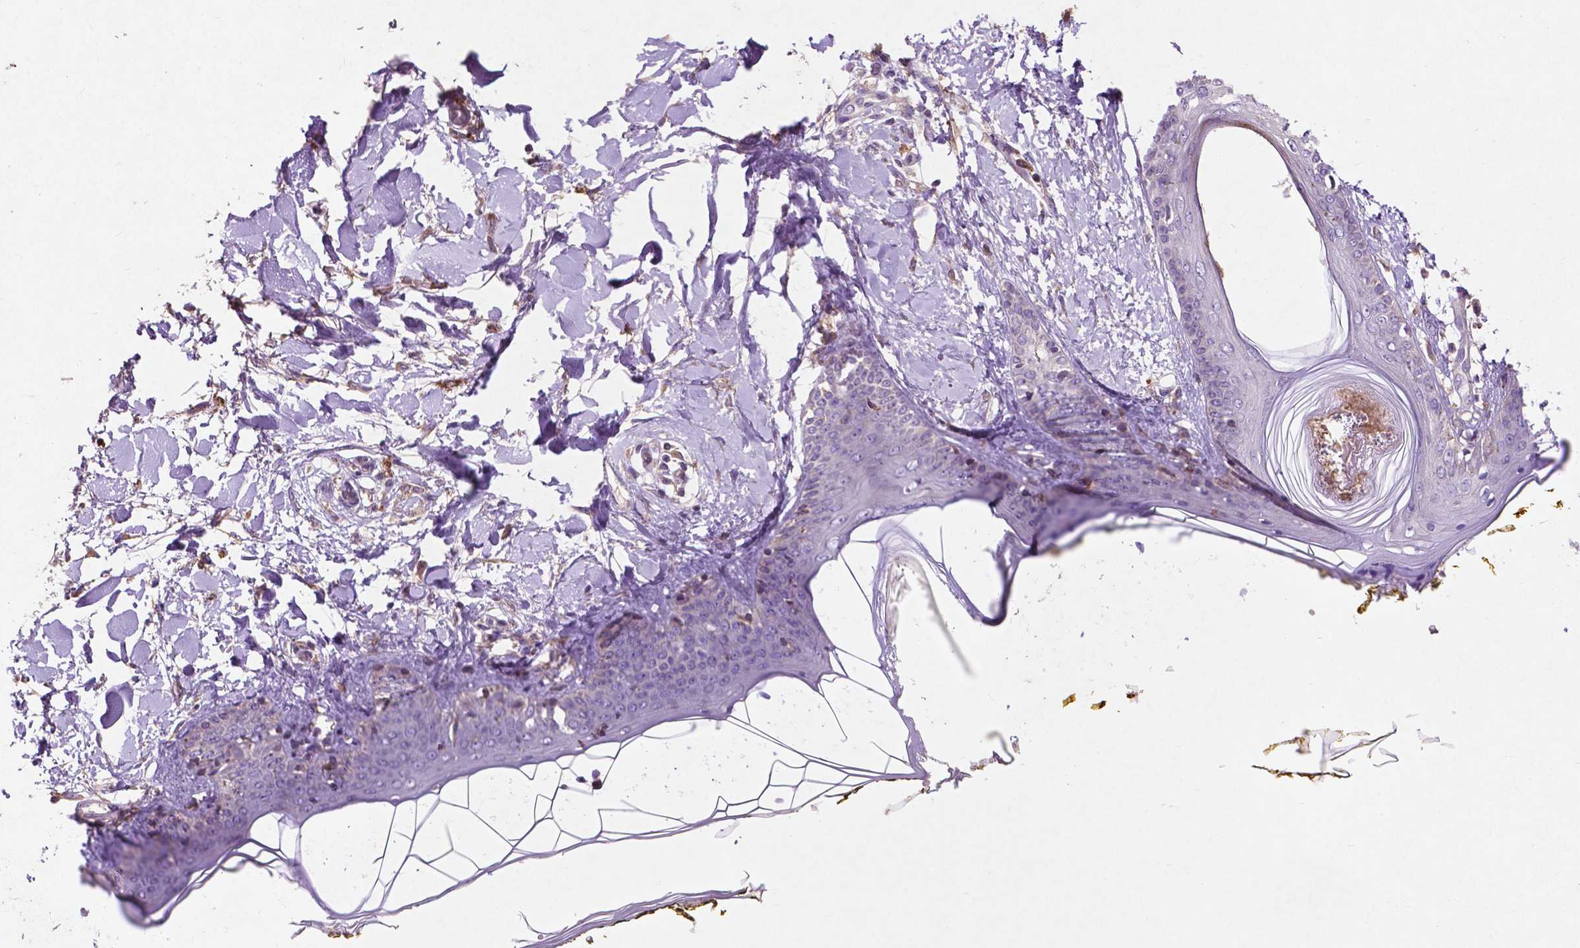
{"staining": {"intensity": "negative", "quantity": "none", "location": "none"}, "tissue": "skin", "cell_type": "Fibroblasts", "image_type": "normal", "snomed": [{"axis": "morphology", "description": "Normal tissue, NOS"}, {"axis": "topography", "description": "Skin"}], "caption": "Histopathology image shows no protein expression in fibroblasts of unremarkable skin. The staining was performed using DAB (3,3'-diaminobenzidine) to visualize the protein expression in brown, while the nuclei were stained in blue with hematoxylin (Magnification: 20x).", "gene": "MBTPS1", "patient": {"sex": "female", "age": 34}}